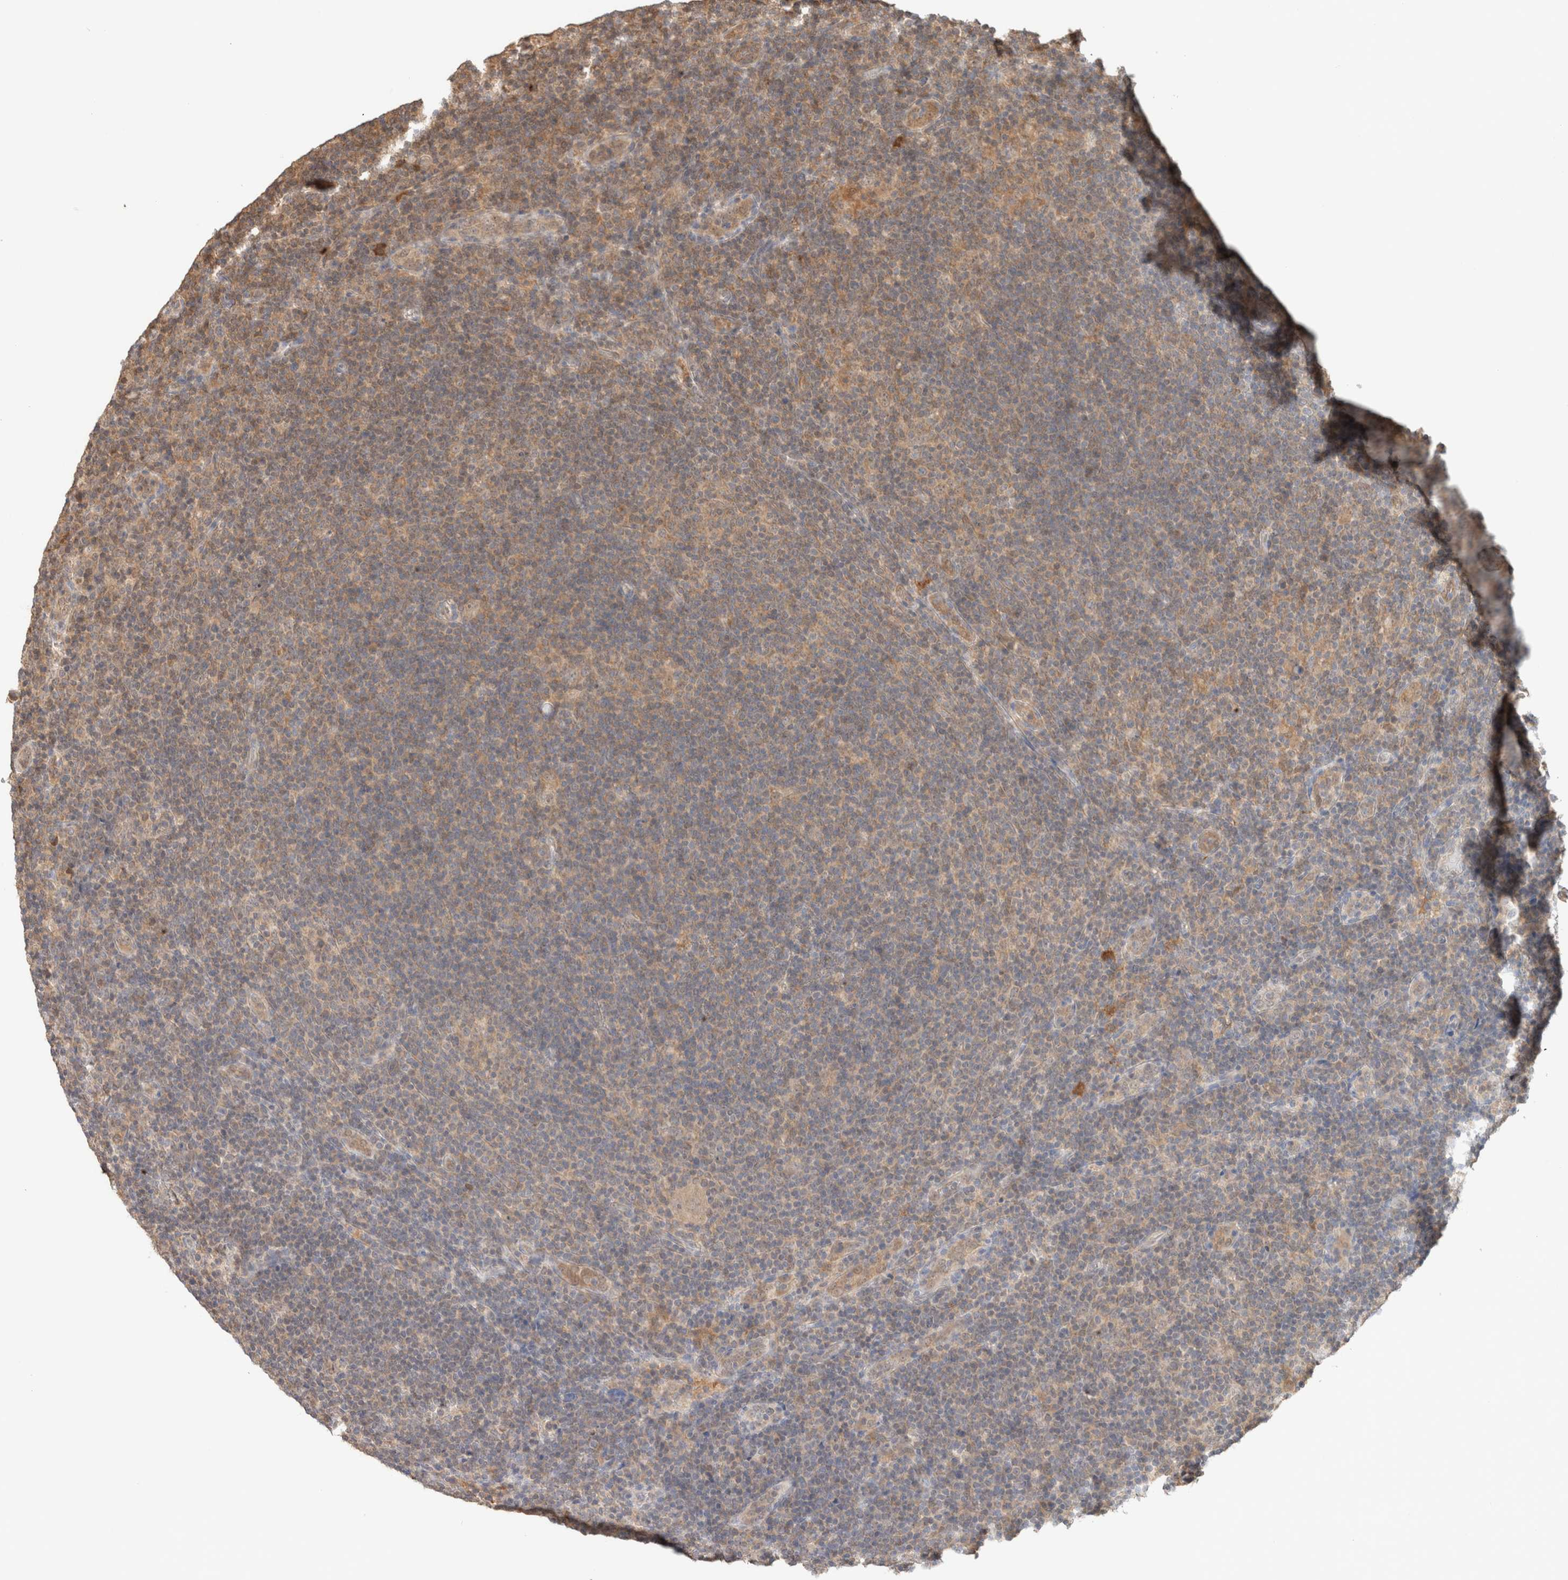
{"staining": {"intensity": "weak", "quantity": ">75%", "location": "cytoplasmic/membranous,nuclear"}, "tissue": "lymphoma", "cell_type": "Tumor cells", "image_type": "cancer", "snomed": [{"axis": "morphology", "description": "Hodgkin's disease, NOS"}, {"axis": "topography", "description": "Lymph node"}], "caption": "Lymphoma tissue demonstrates weak cytoplasmic/membranous and nuclear expression in approximately >75% of tumor cells, visualized by immunohistochemistry.", "gene": "CA13", "patient": {"sex": "female", "age": 57}}